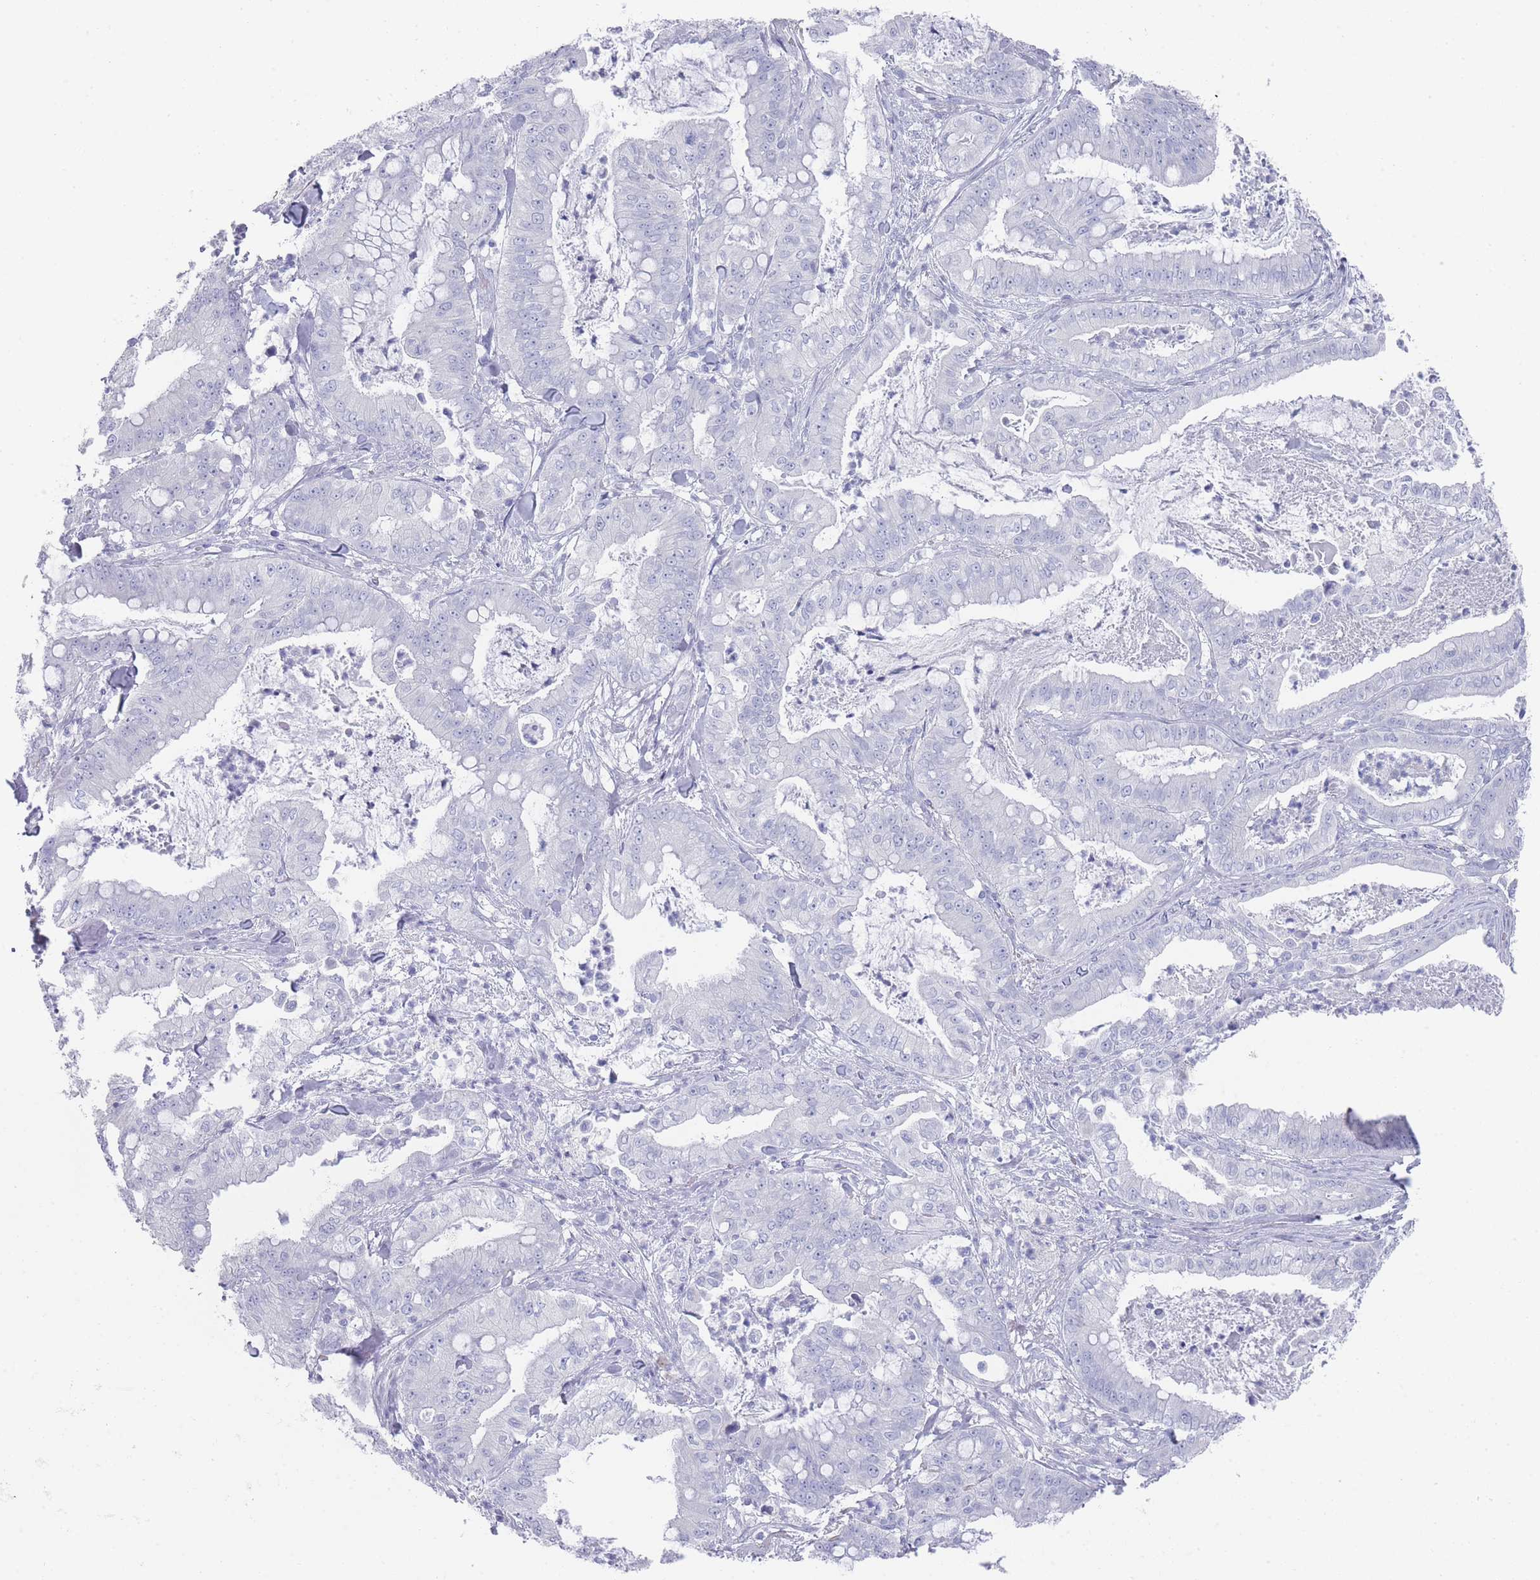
{"staining": {"intensity": "negative", "quantity": "none", "location": "none"}, "tissue": "pancreatic cancer", "cell_type": "Tumor cells", "image_type": "cancer", "snomed": [{"axis": "morphology", "description": "Adenocarcinoma, NOS"}, {"axis": "topography", "description": "Pancreas"}], "caption": "A high-resolution image shows immunohistochemistry staining of pancreatic cancer, which exhibits no significant expression in tumor cells.", "gene": "RAB2B", "patient": {"sex": "male", "age": 71}}